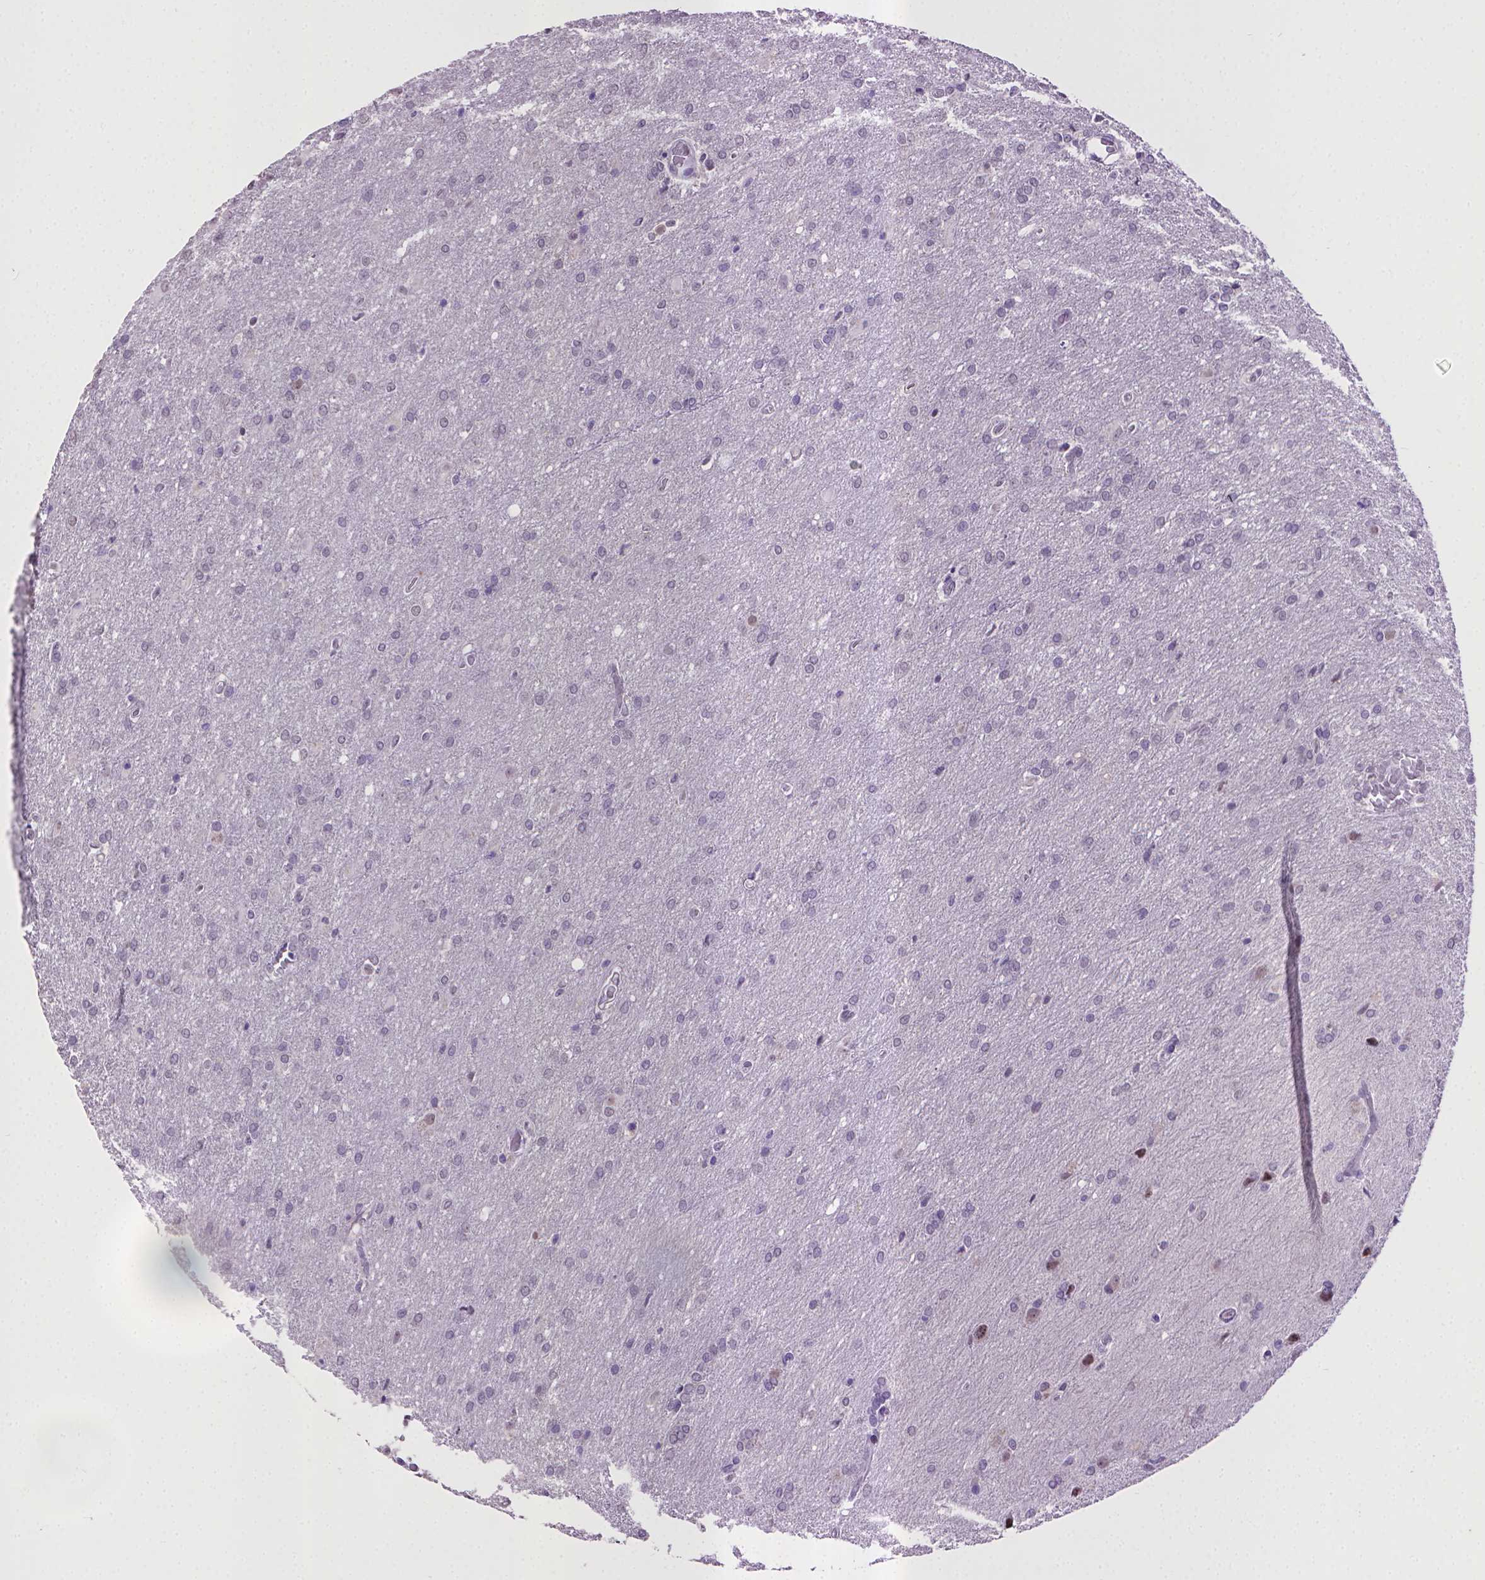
{"staining": {"intensity": "negative", "quantity": "none", "location": "none"}, "tissue": "glioma", "cell_type": "Tumor cells", "image_type": "cancer", "snomed": [{"axis": "morphology", "description": "Glioma, malignant, High grade"}, {"axis": "topography", "description": "Brain"}], "caption": "Glioma stained for a protein using immunohistochemistry exhibits no expression tumor cells.", "gene": "KMO", "patient": {"sex": "male", "age": 68}}